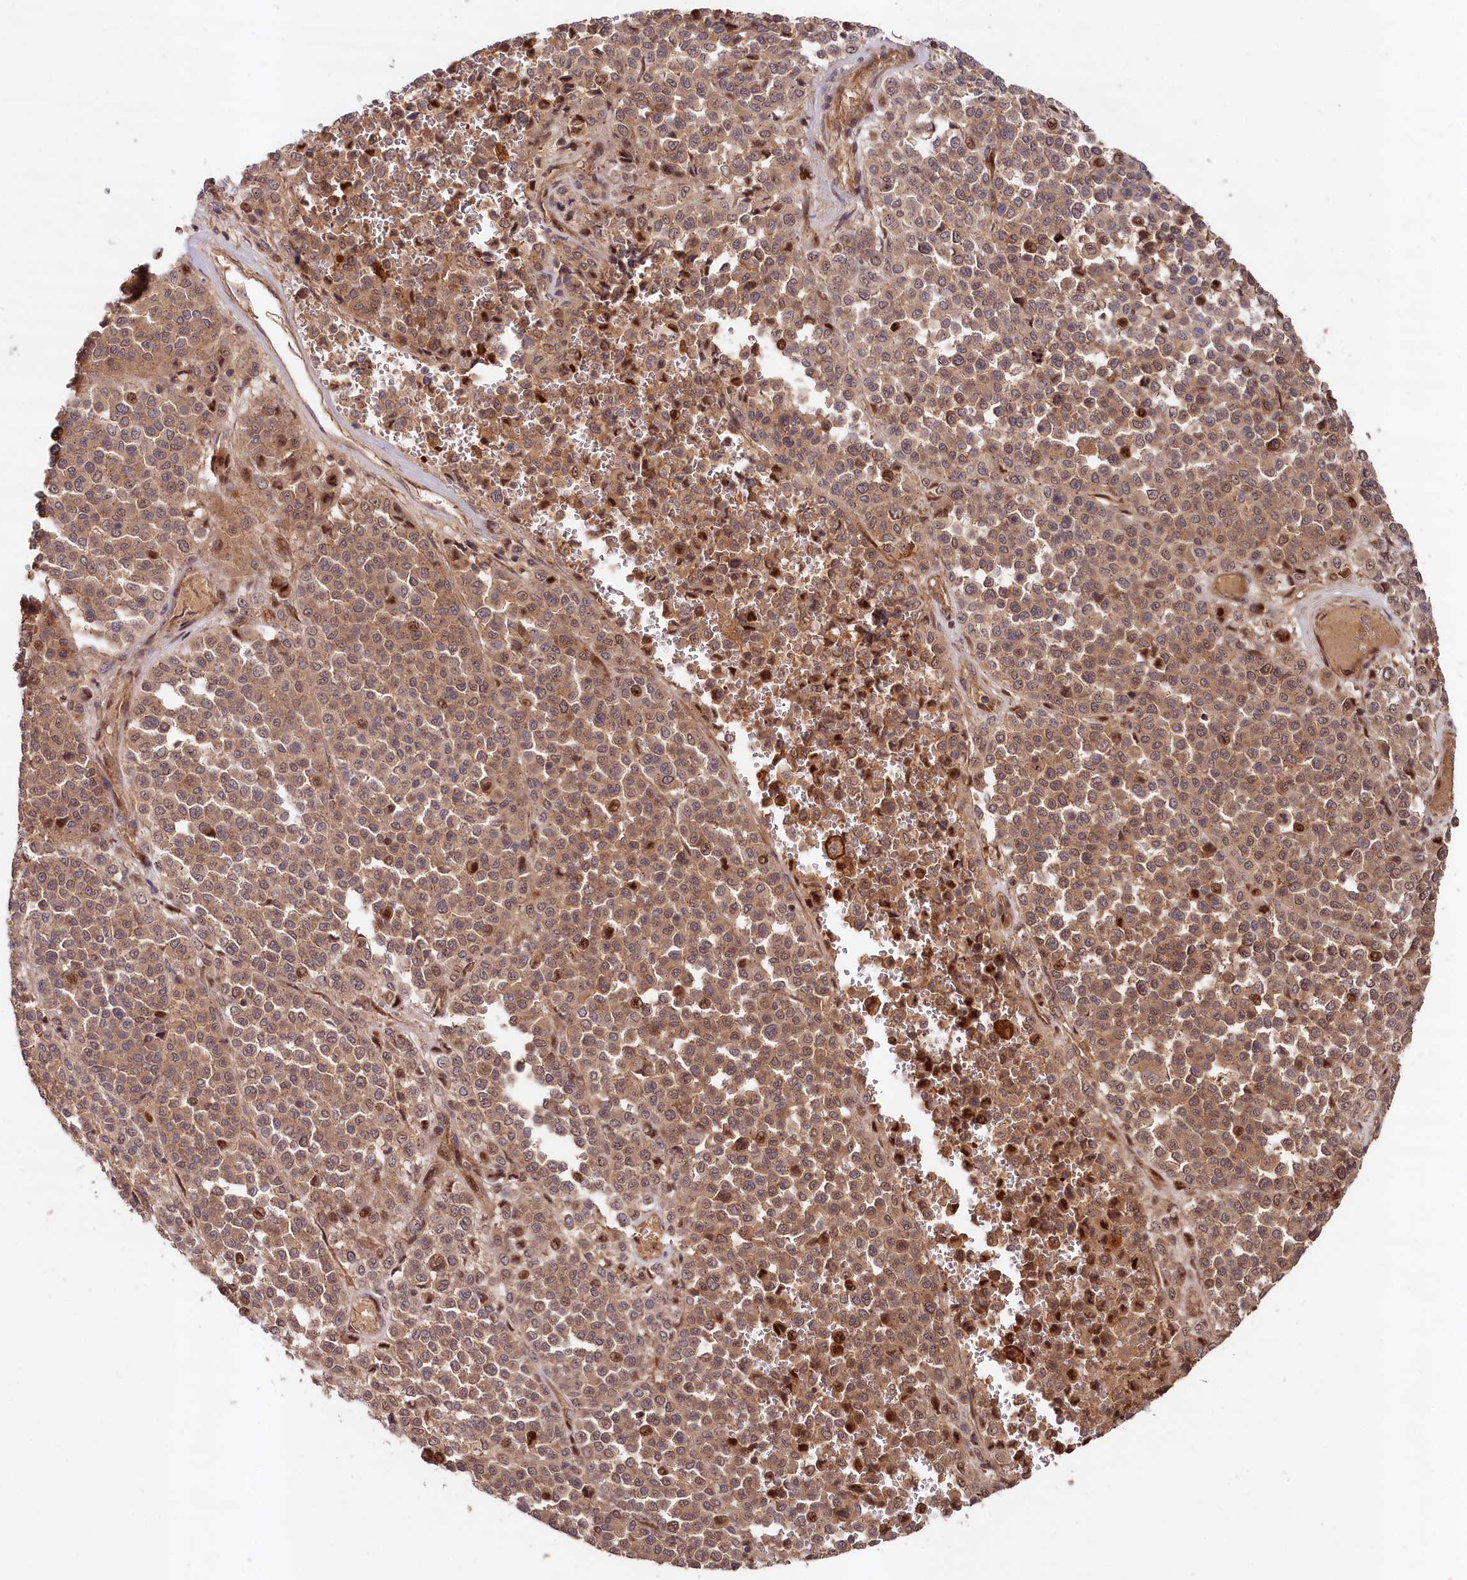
{"staining": {"intensity": "moderate", "quantity": ">75%", "location": "cytoplasmic/membranous"}, "tissue": "melanoma", "cell_type": "Tumor cells", "image_type": "cancer", "snomed": [{"axis": "morphology", "description": "Malignant melanoma, Metastatic site"}, {"axis": "topography", "description": "Pancreas"}], "caption": "Immunohistochemistry of human melanoma exhibits medium levels of moderate cytoplasmic/membranous positivity in about >75% of tumor cells.", "gene": "NEDD1", "patient": {"sex": "female", "age": 30}}